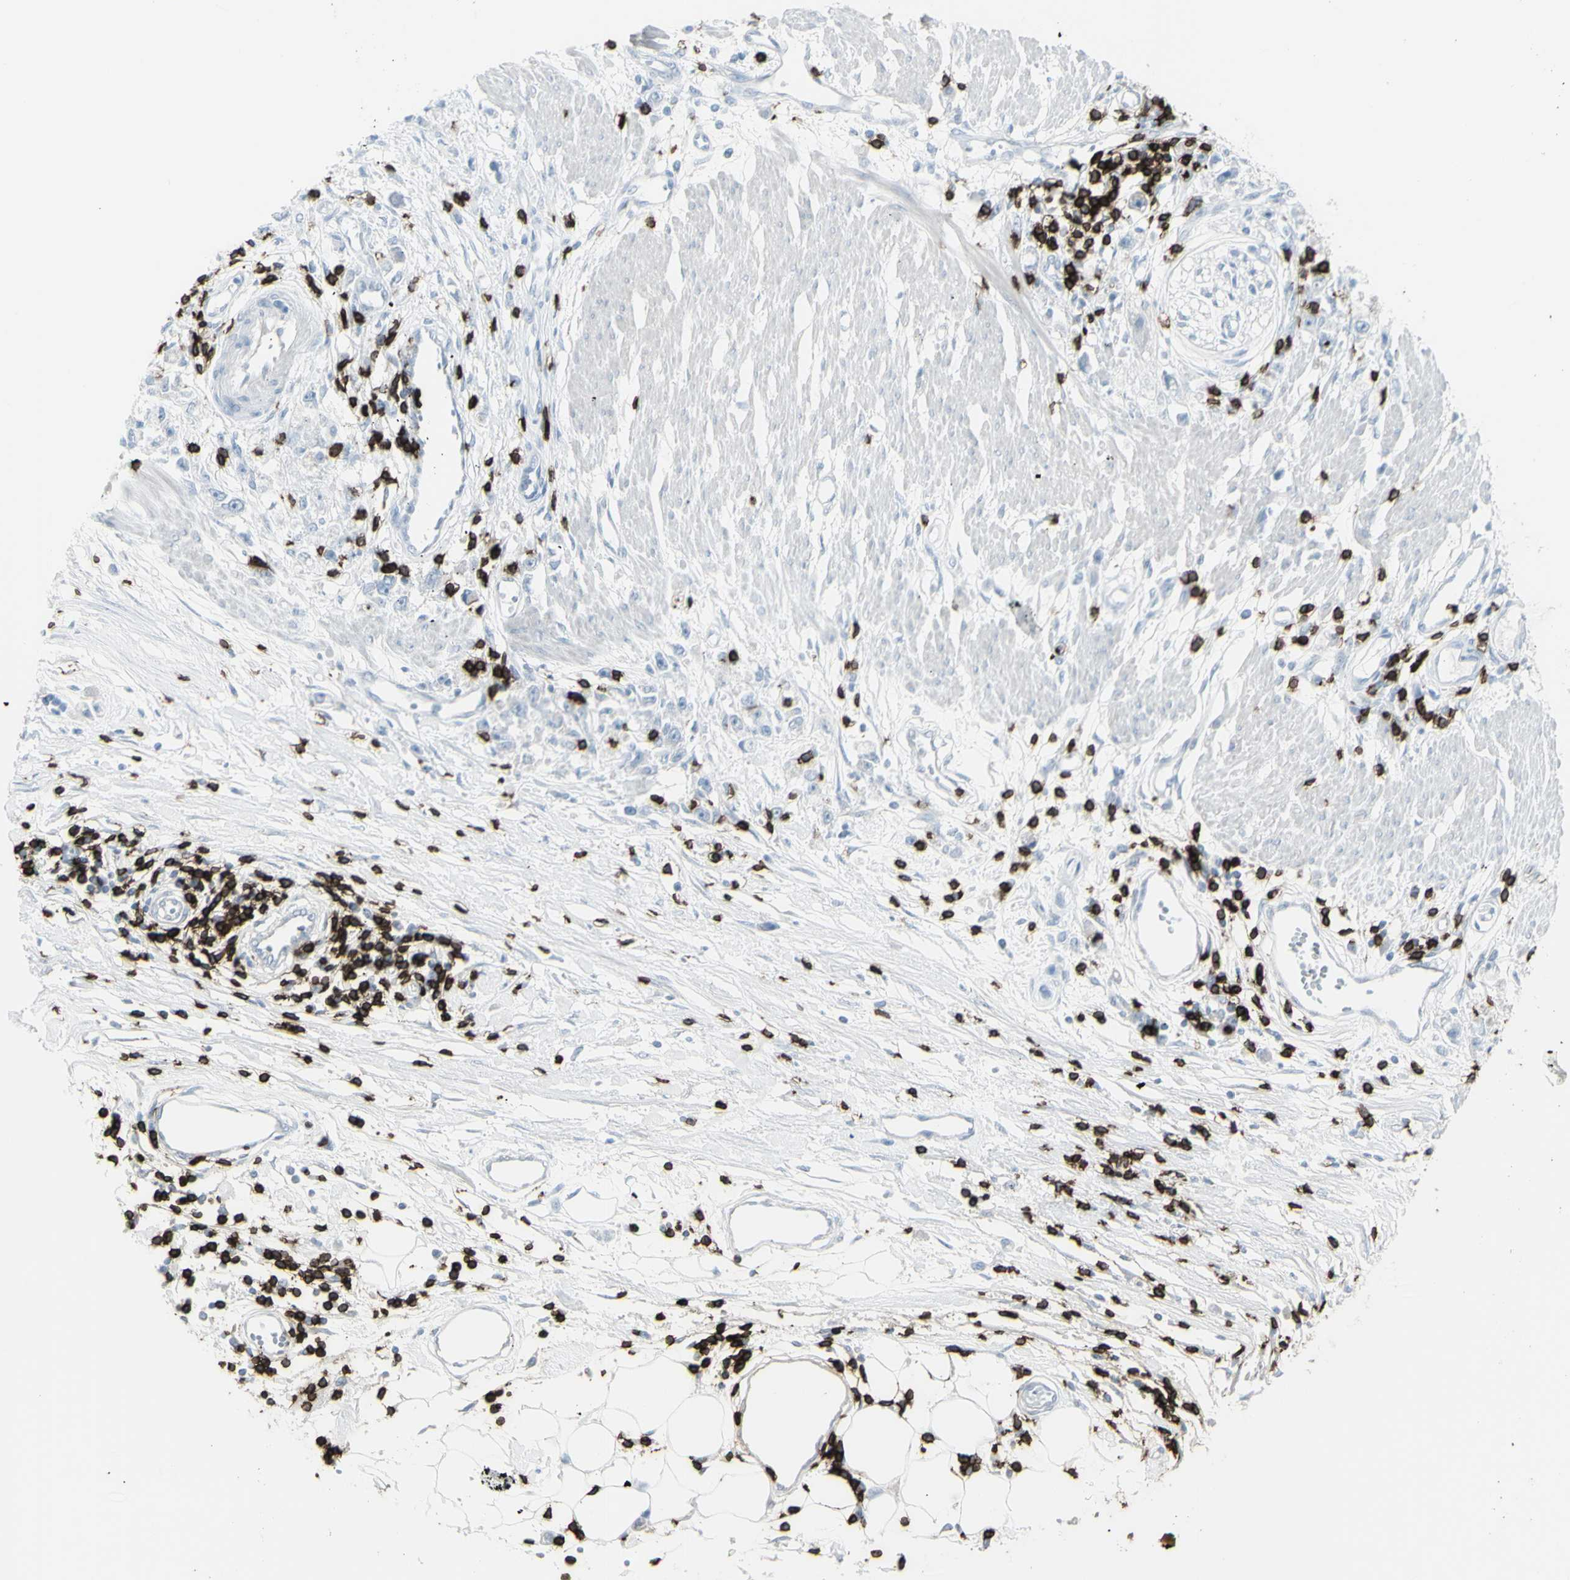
{"staining": {"intensity": "negative", "quantity": "none", "location": "none"}, "tissue": "stomach cancer", "cell_type": "Tumor cells", "image_type": "cancer", "snomed": [{"axis": "morphology", "description": "Adenocarcinoma, NOS"}, {"axis": "topography", "description": "Stomach"}], "caption": "Immunohistochemistry of human stomach cancer (adenocarcinoma) reveals no staining in tumor cells.", "gene": "CD247", "patient": {"sex": "female", "age": 59}}